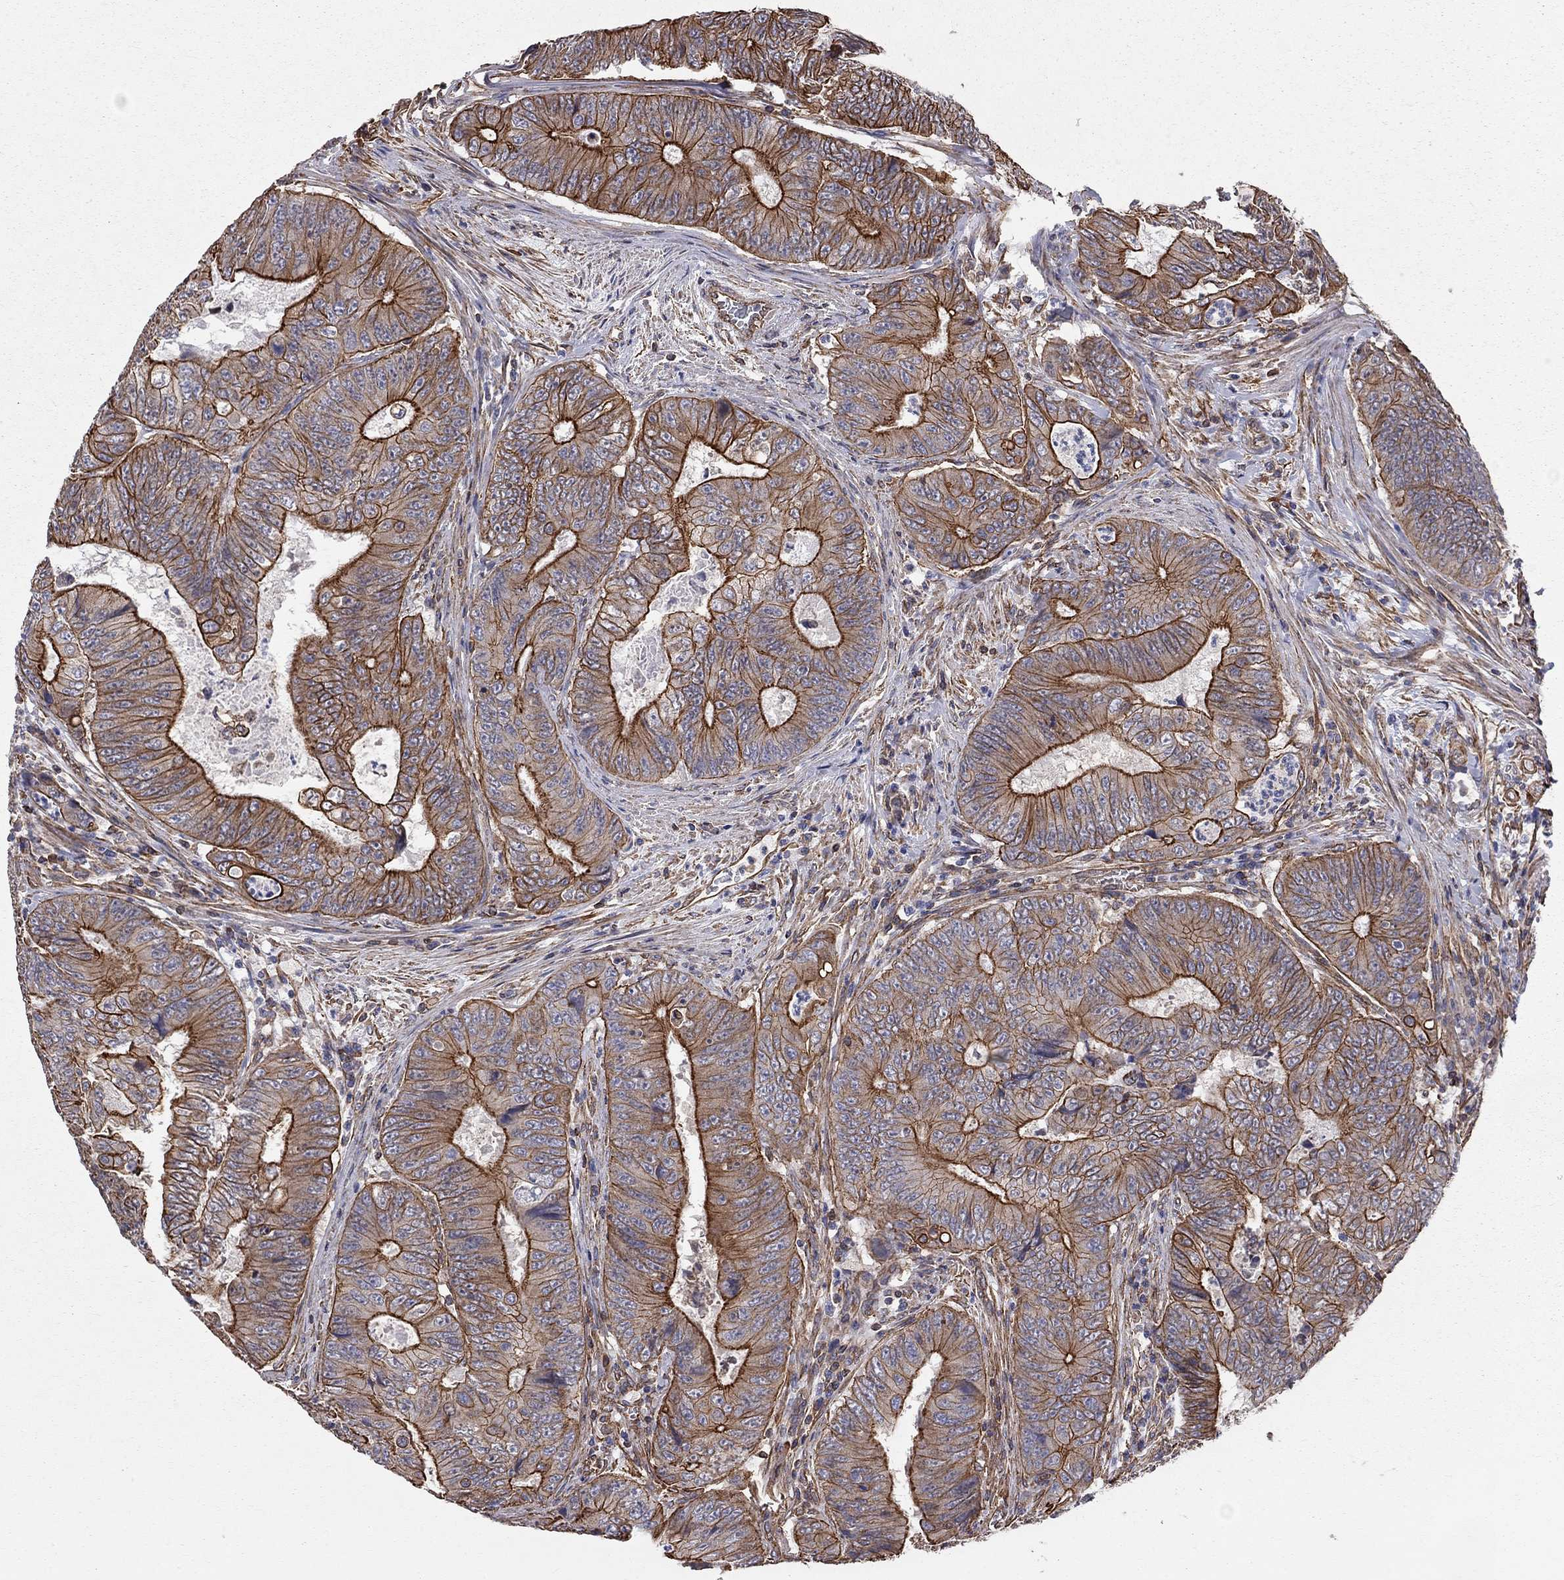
{"staining": {"intensity": "strong", "quantity": ">75%", "location": "cytoplasmic/membranous"}, "tissue": "colorectal cancer", "cell_type": "Tumor cells", "image_type": "cancer", "snomed": [{"axis": "morphology", "description": "Adenocarcinoma, NOS"}, {"axis": "topography", "description": "Colon"}], "caption": "Colorectal cancer (adenocarcinoma) was stained to show a protein in brown. There is high levels of strong cytoplasmic/membranous positivity in approximately >75% of tumor cells. The protein is stained brown, and the nuclei are stained in blue (DAB (3,3'-diaminobenzidine) IHC with brightfield microscopy, high magnification).", "gene": "BICDL2", "patient": {"sex": "female", "age": 48}}